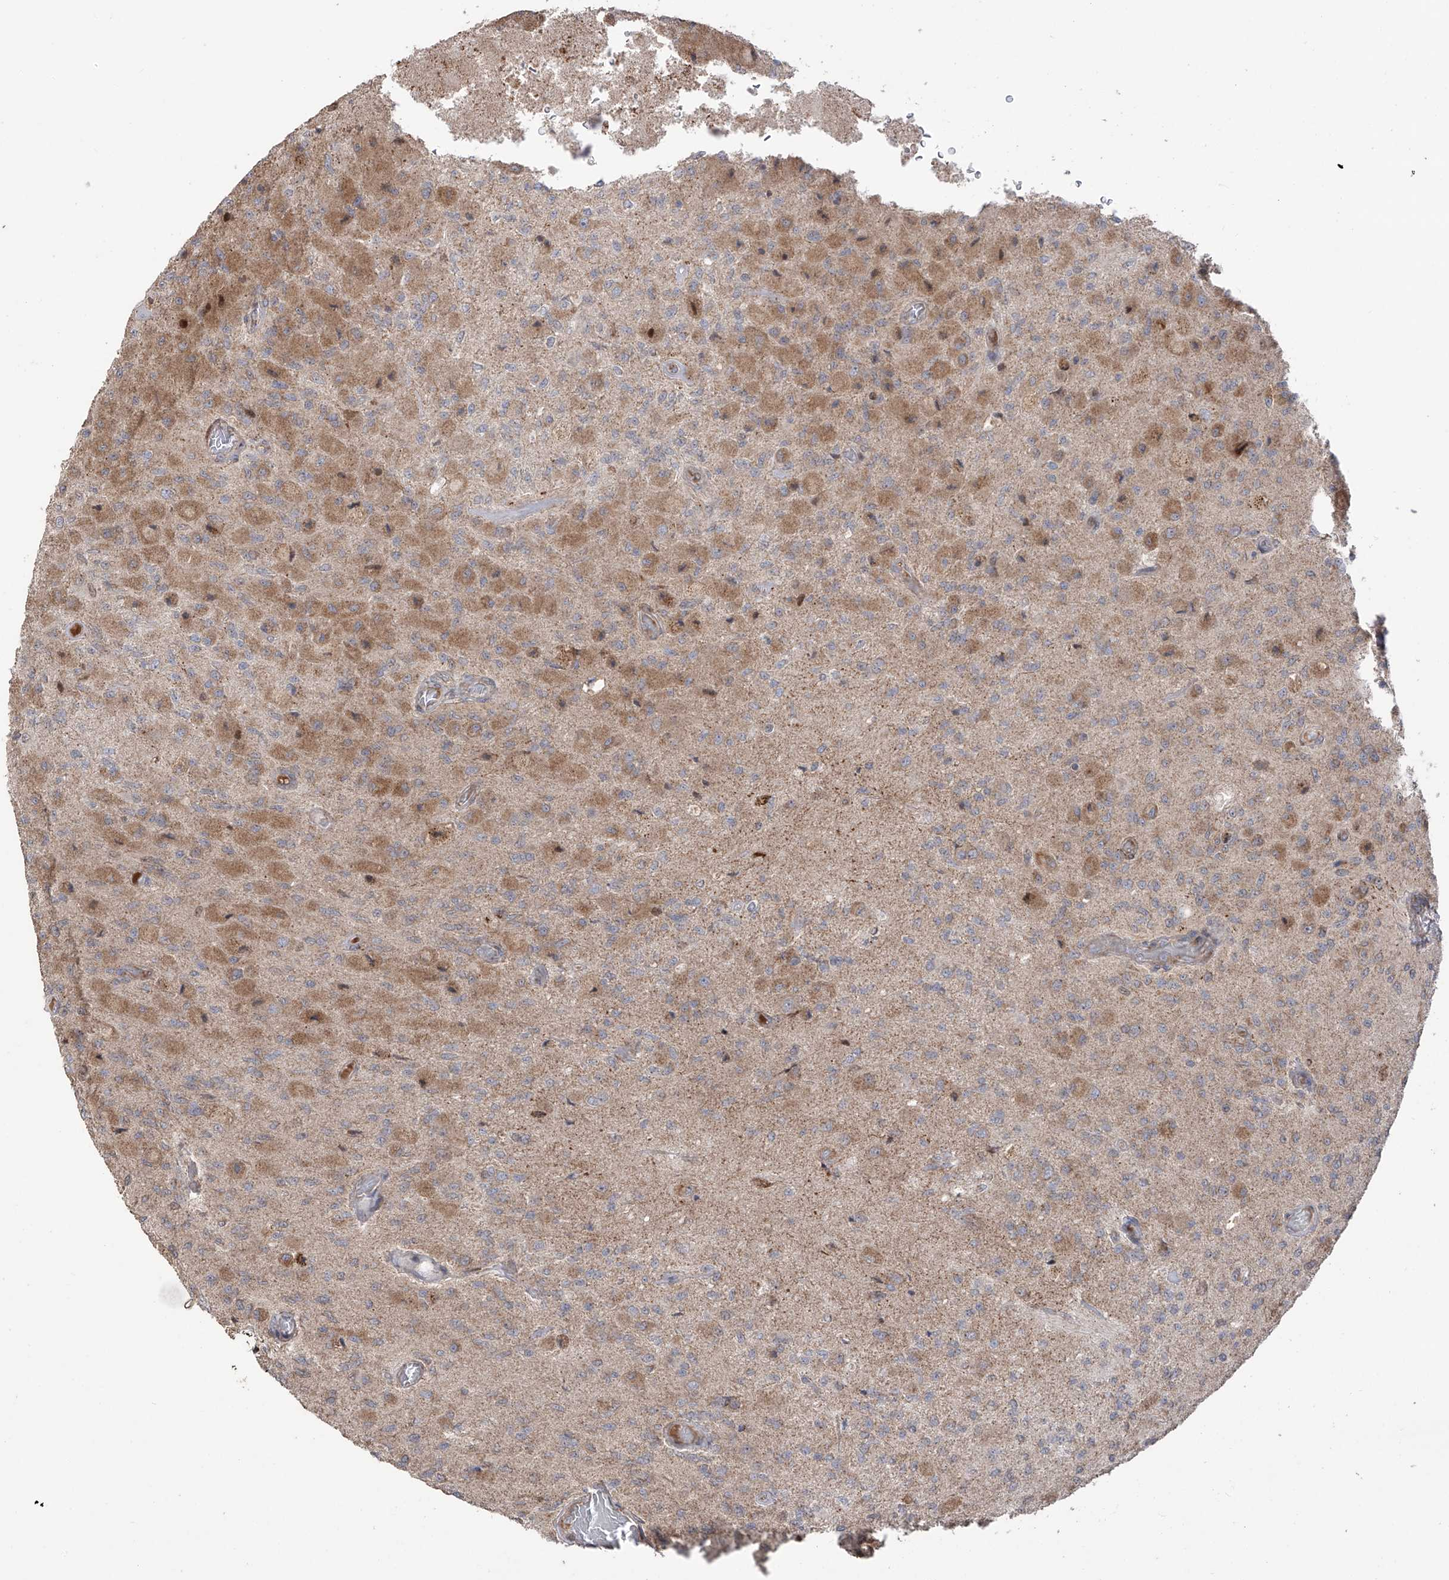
{"staining": {"intensity": "moderate", "quantity": "25%-75%", "location": "cytoplasmic/membranous"}, "tissue": "glioma", "cell_type": "Tumor cells", "image_type": "cancer", "snomed": [{"axis": "morphology", "description": "Normal tissue, NOS"}, {"axis": "morphology", "description": "Glioma, malignant, High grade"}, {"axis": "topography", "description": "Cerebral cortex"}], "caption": "This is an image of immunohistochemistry (IHC) staining of glioma, which shows moderate expression in the cytoplasmic/membranous of tumor cells.", "gene": "YKT6", "patient": {"sex": "male", "age": 77}}